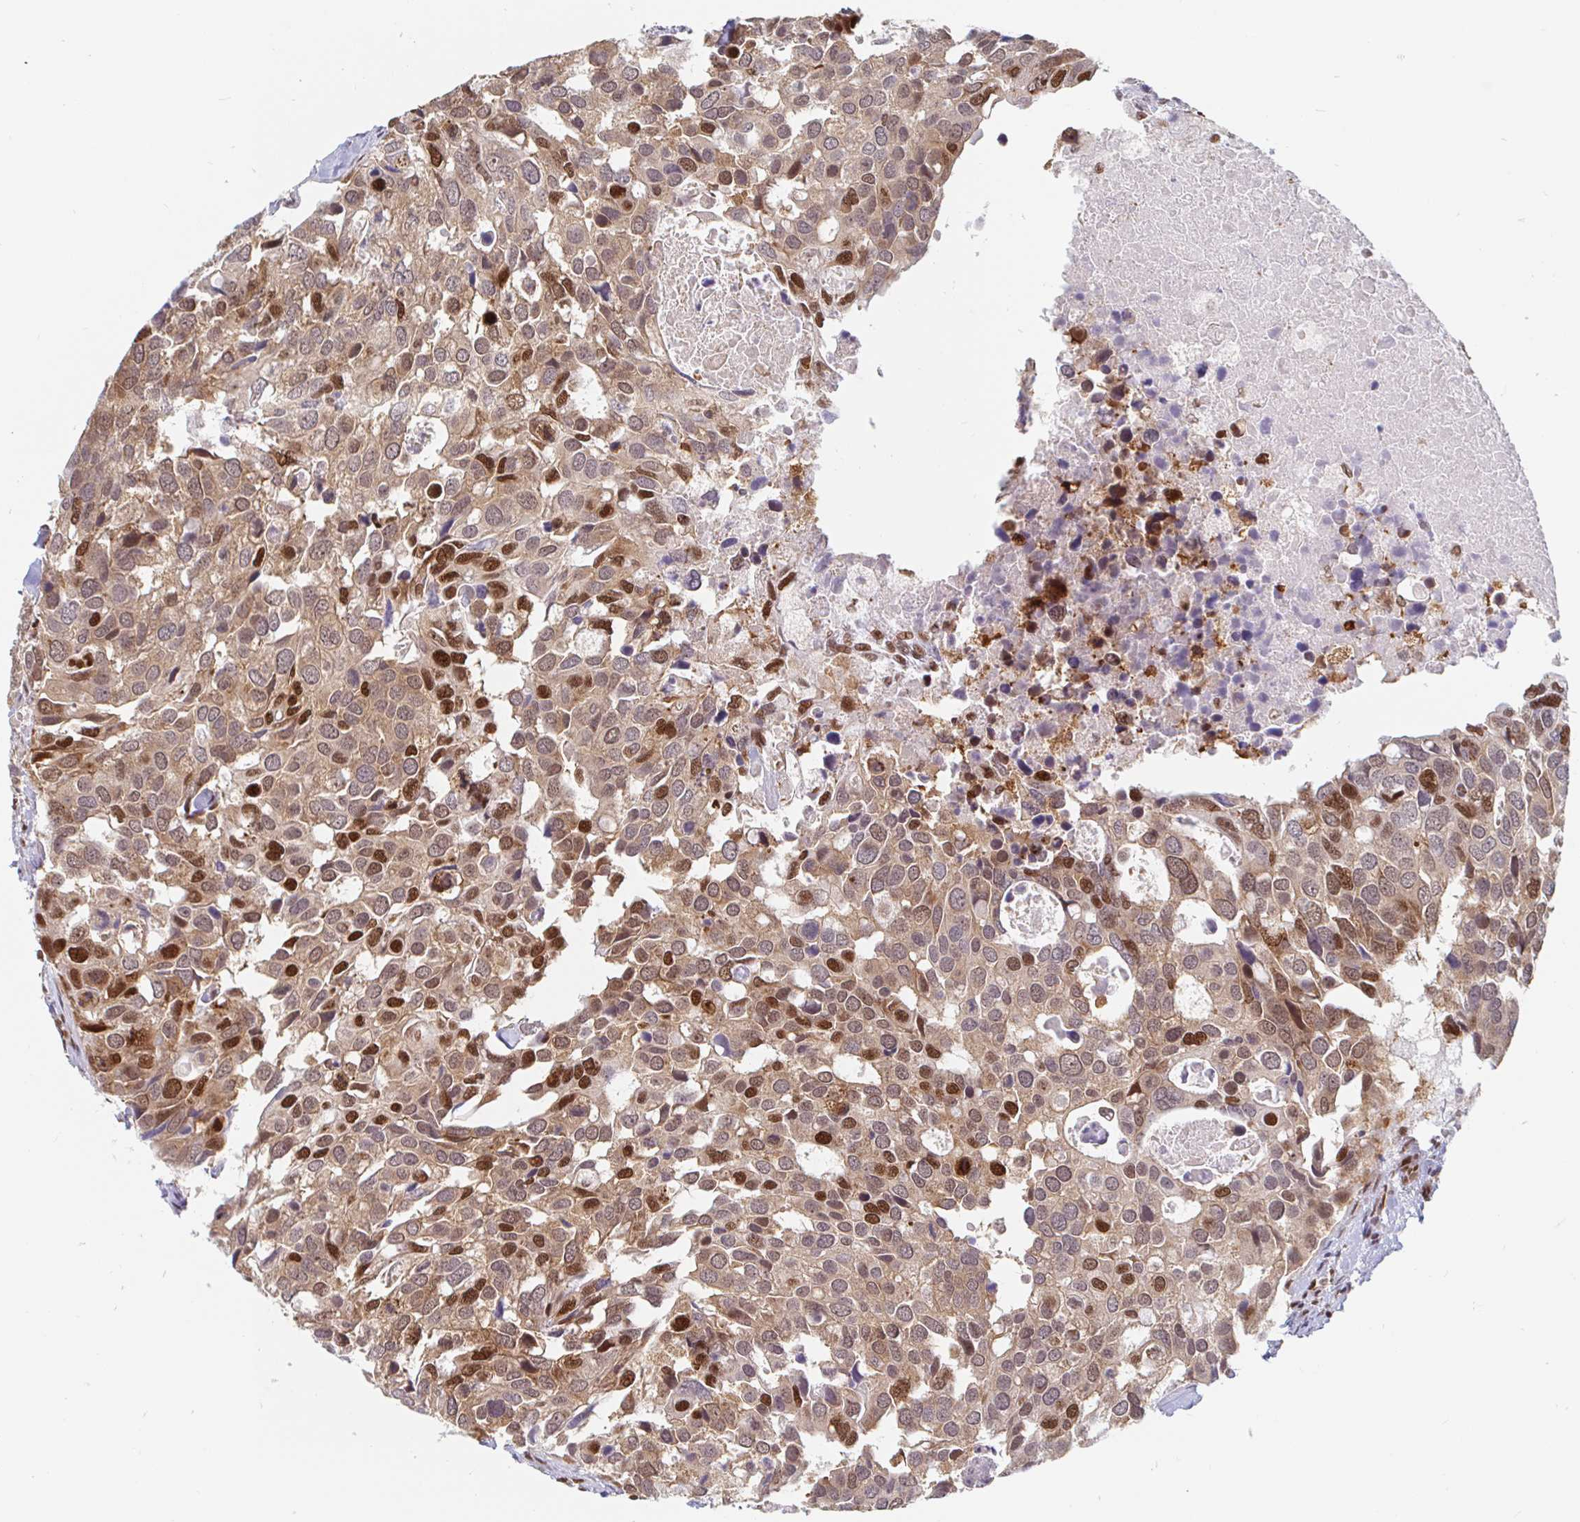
{"staining": {"intensity": "strong", "quantity": ">75%", "location": "cytoplasmic/membranous,nuclear"}, "tissue": "breast cancer", "cell_type": "Tumor cells", "image_type": "cancer", "snomed": [{"axis": "morphology", "description": "Duct carcinoma"}, {"axis": "topography", "description": "Breast"}], "caption": "The photomicrograph exhibits staining of breast cancer, revealing strong cytoplasmic/membranous and nuclear protein positivity (brown color) within tumor cells. (DAB IHC, brown staining for protein, blue staining for nuclei).", "gene": "RBMX", "patient": {"sex": "female", "age": 83}}